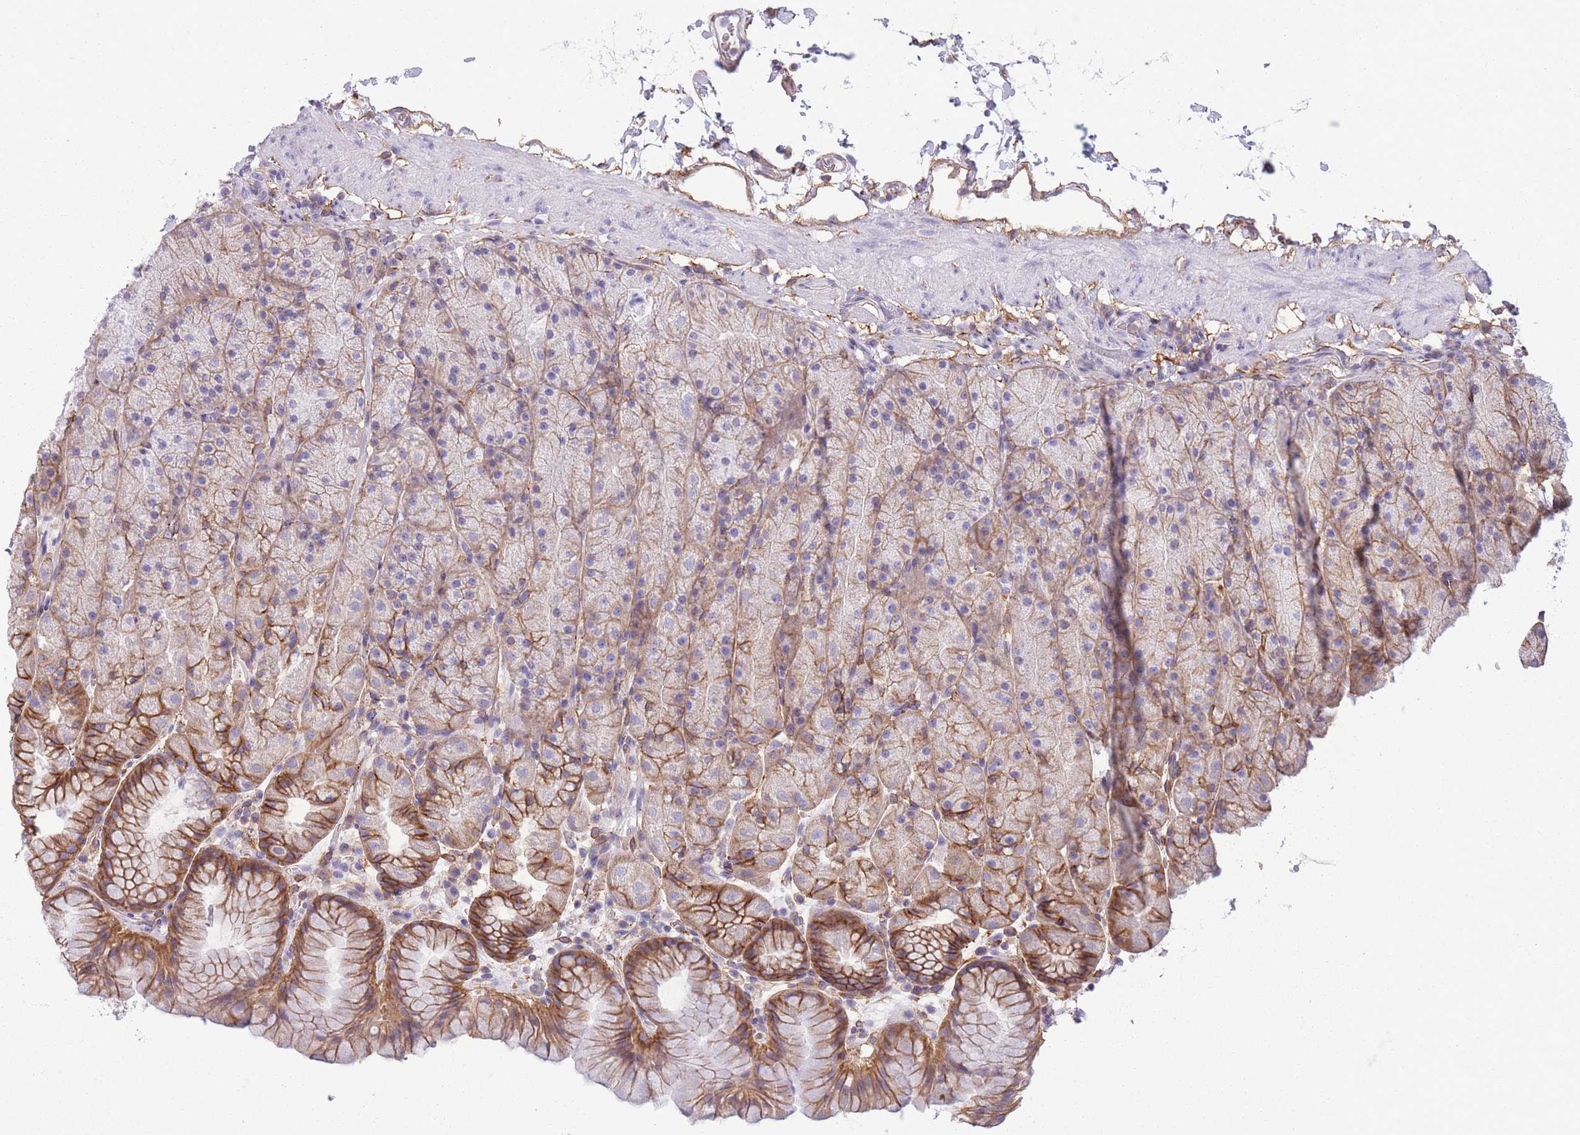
{"staining": {"intensity": "strong", "quantity": "25%-75%", "location": "cytoplasmic/membranous"}, "tissue": "stomach", "cell_type": "Glandular cells", "image_type": "normal", "snomed": [{"axis": "morphology", "description": "Normal tissue, NOS"}, {"axis": "topography", "description": "Stomach, upper"}, {"axis": "topography", "description": "Stomach, lower"}], "caption": "Strong cytoplasmic/membranous staining is appreciated in approximately 25%-75% of glandular cells in benign stomach.", "gene": "ADD1", "patient": {"sex": "male", "age": 67}}